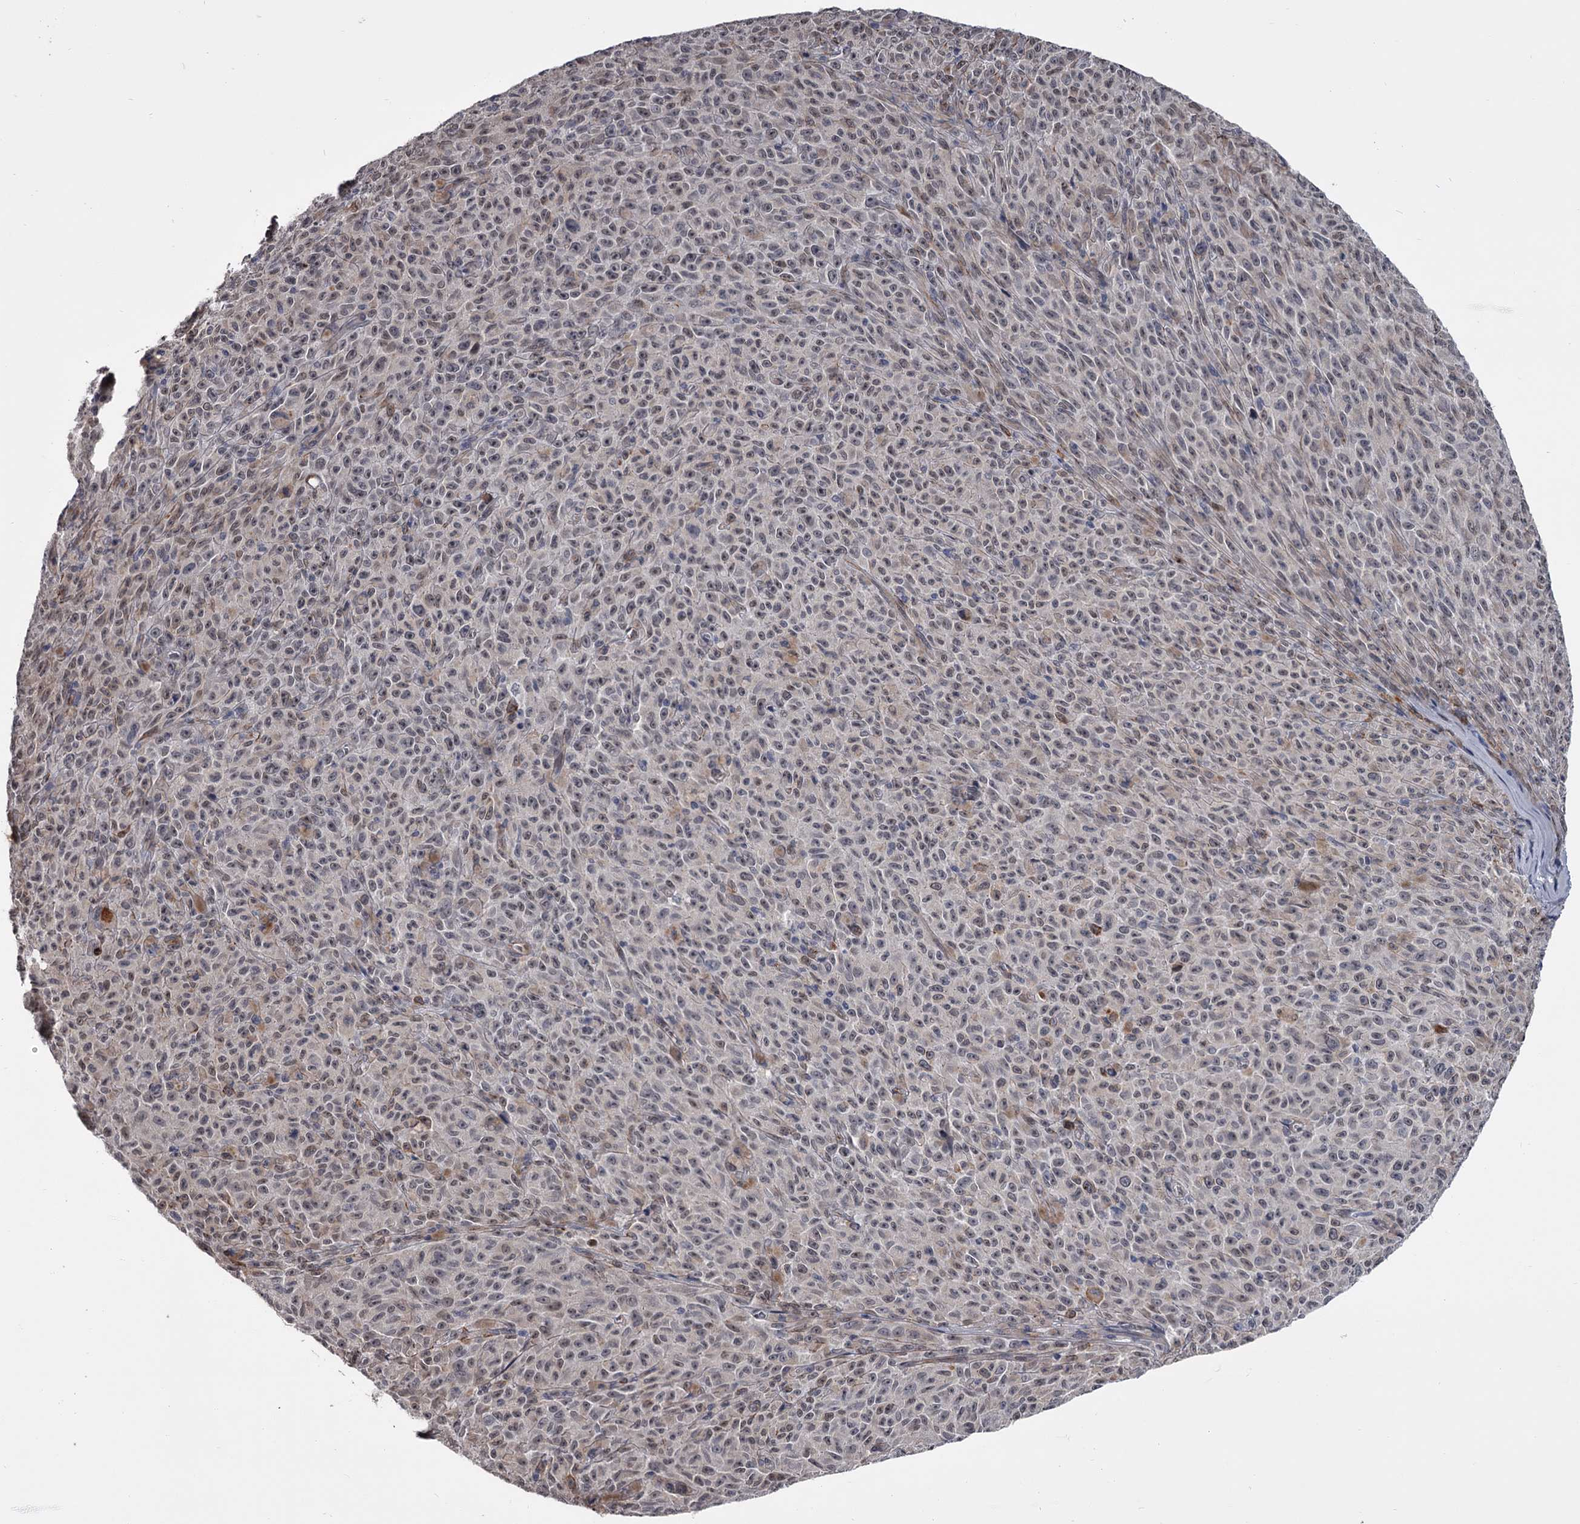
{"staining": {"intensity": "negative", "quantity": "none", "location": "none"}, "tissue": "melanoma", "cell_type": "Tumor cells", "image_type": "cancer", "snomed": [{"axis": "morphology", "description": "Malignant melanoma, NOS"}, {"axis": "topography", "description": "Skin"}], "caption": "Immunohistochemistry (IHC) micrograph of malignant melanoma stained for a protein (brown), which reveals no staining in tumor cells.", "gene": "PRPF40B", "patient": {"sex": "female", "age": 82}}